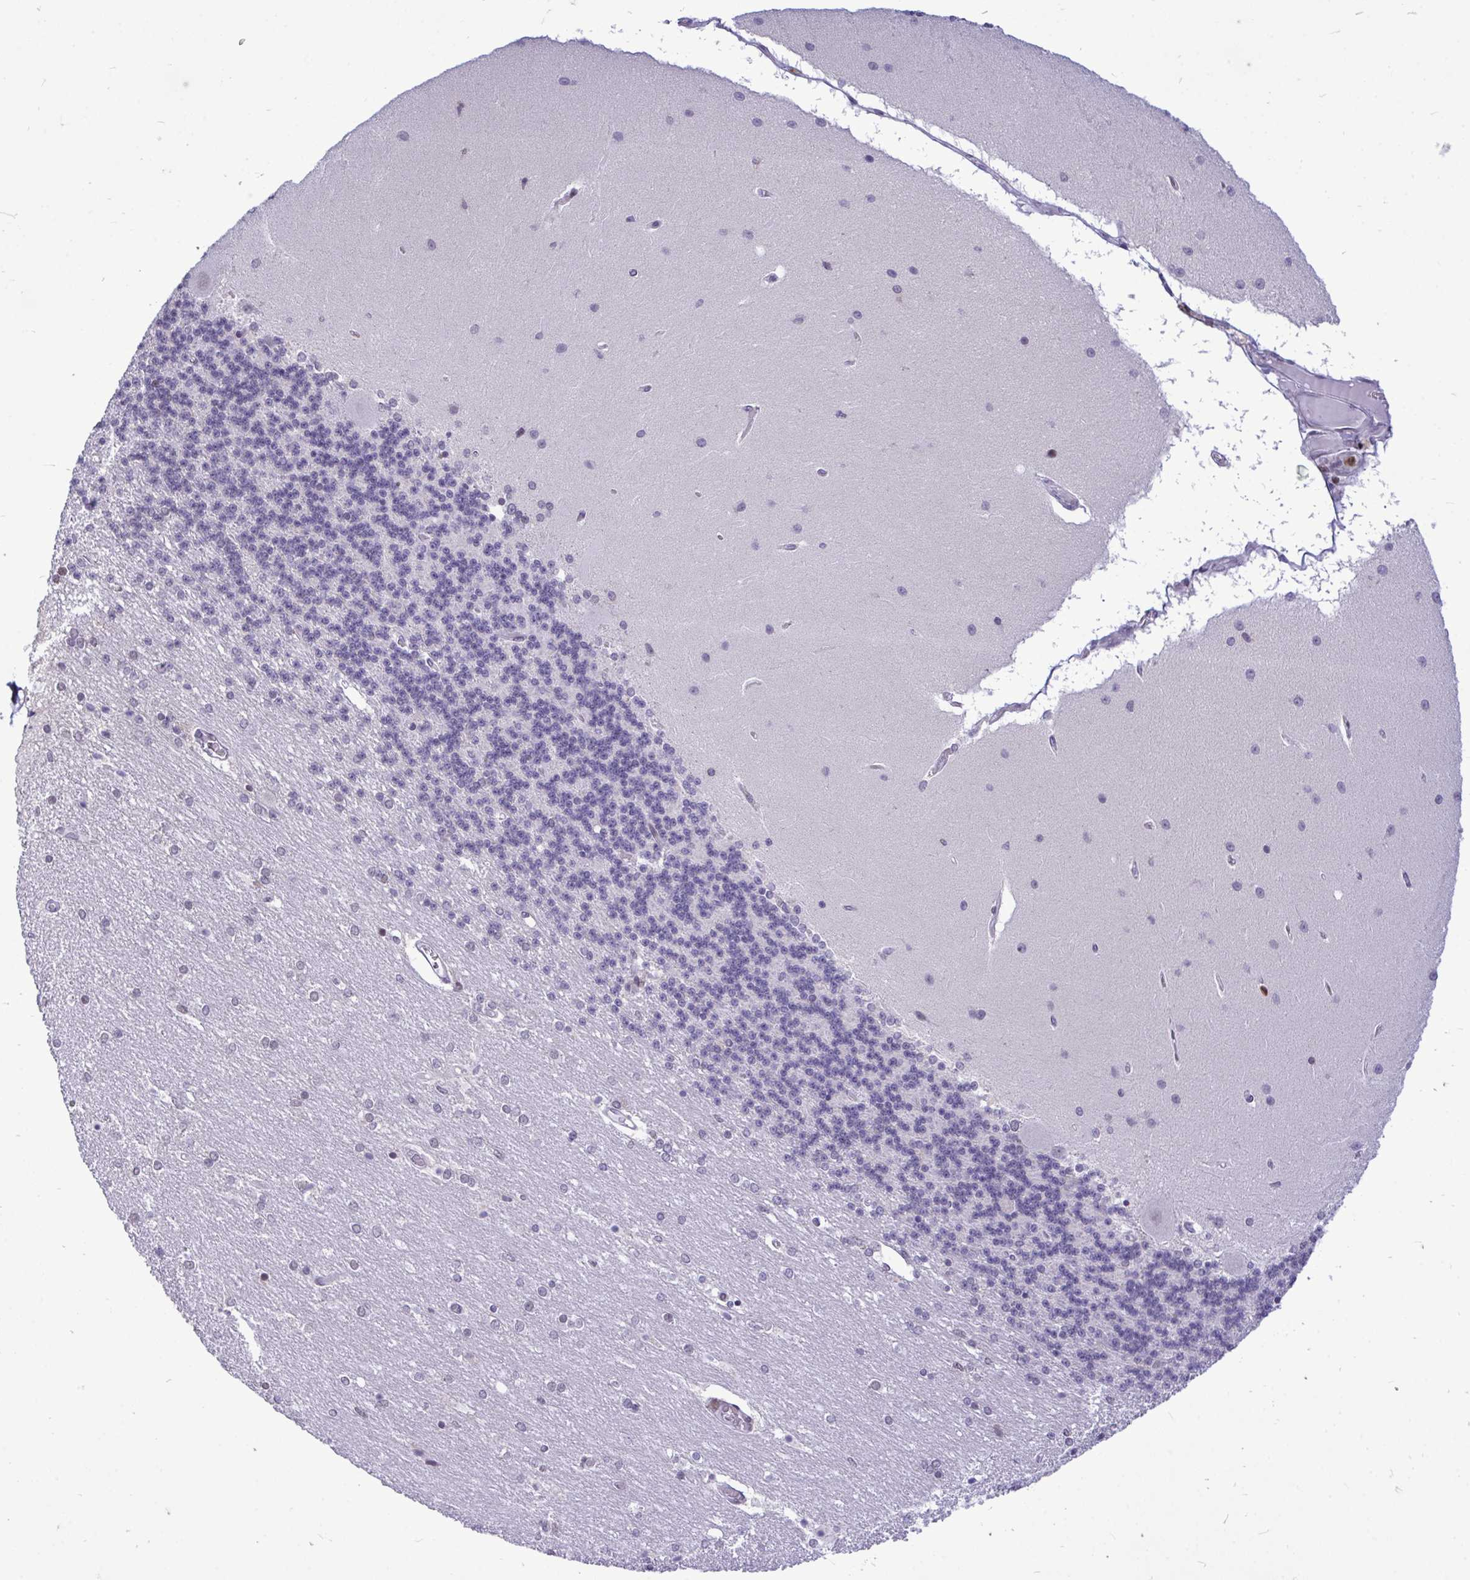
{"staining": {"intensity": "negative", "quantity": "none", "location": "none"}, "tissue": "cerebellum", "cell_type": "Cells in granular layer", "image_type": "normal", "snomed": [{"axis": "morphology", "description": "Normal tissue, NOS"}, {"axis": "topography", "description": "Cerebellum"}], "caption": "Cells in granular layer show no significant protein expression in benign cerebellum. (Immunohistochemistry, brightfield microscopy, high magnification).", "gene": "C1QL2", "patient": {"sex": "female", "age": 54}}